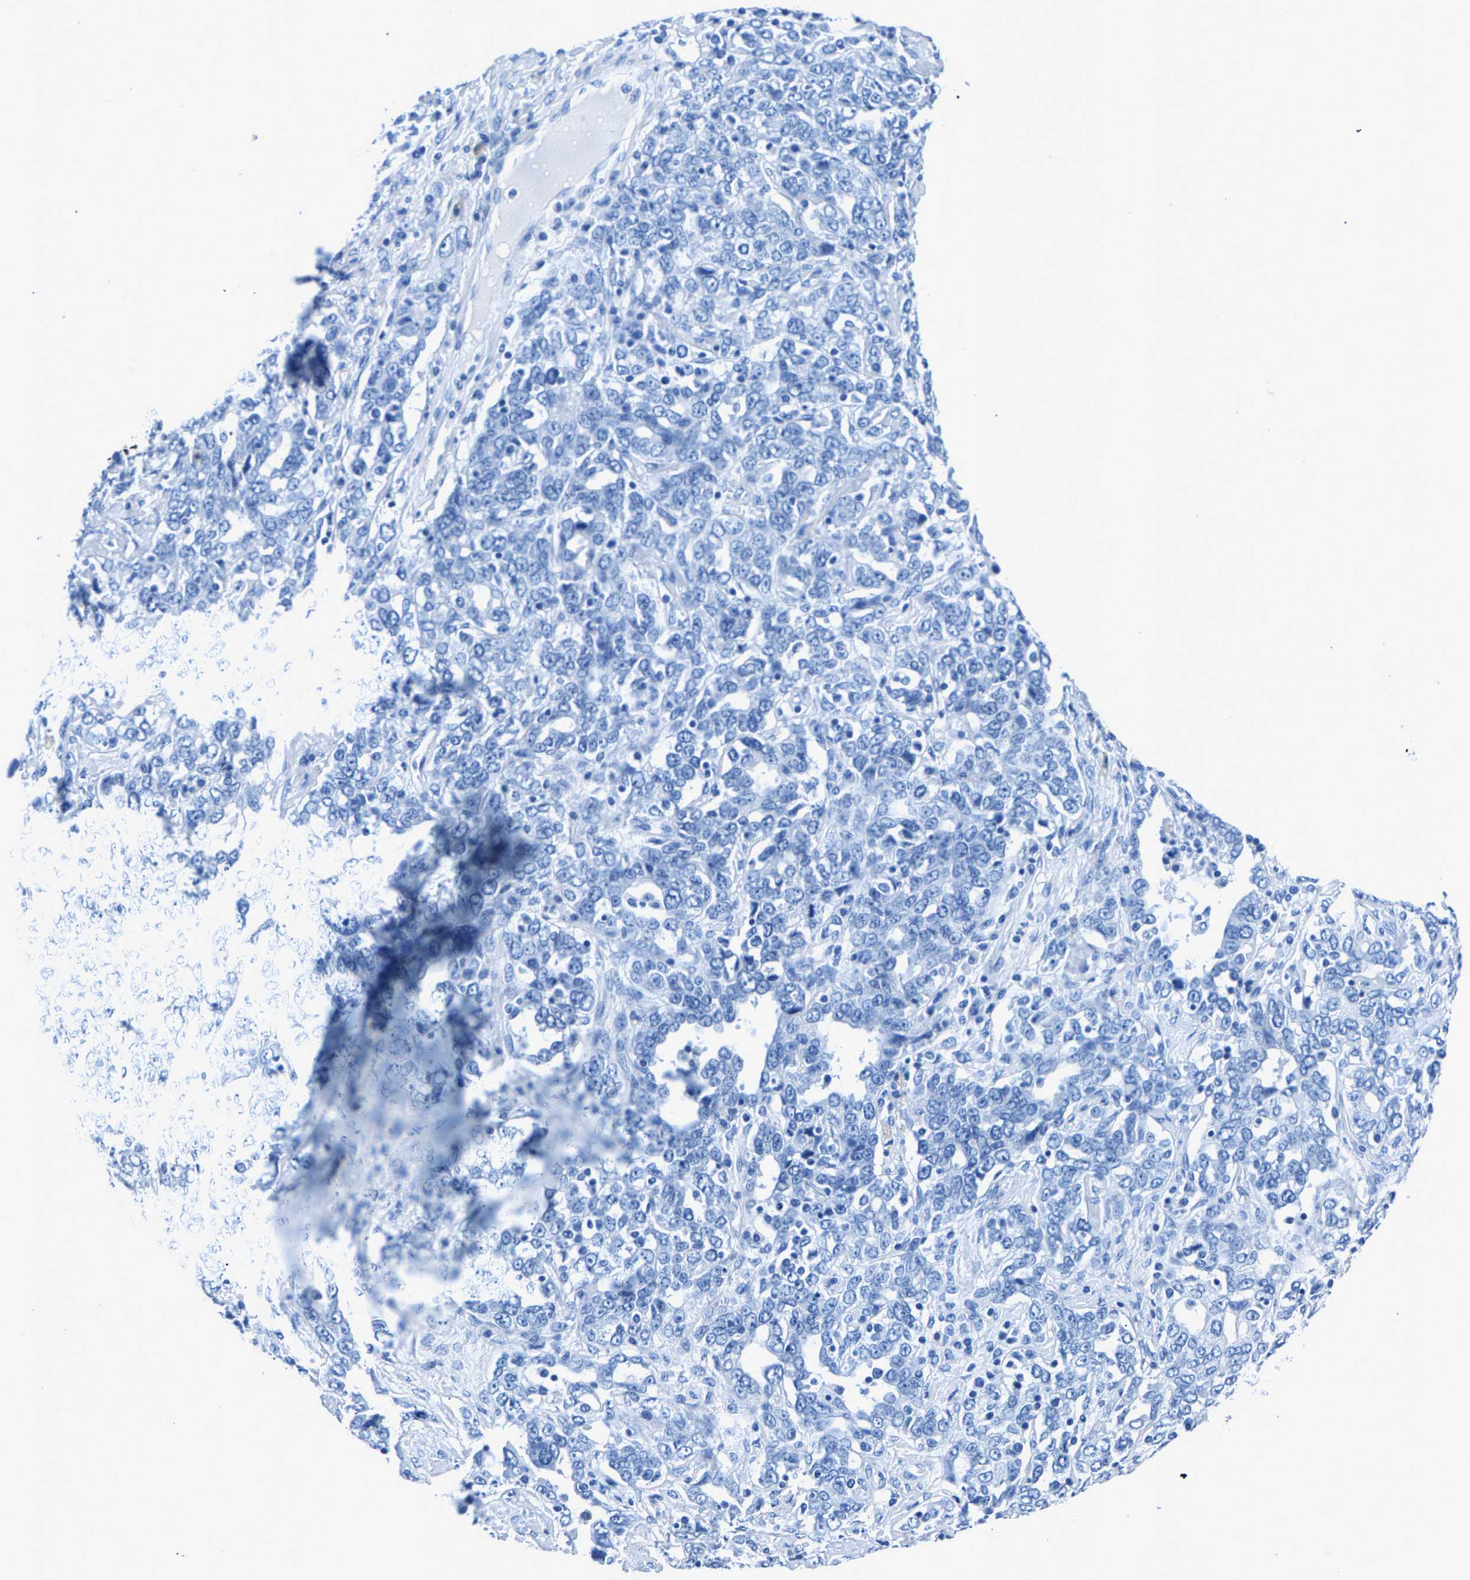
{"staining": {"intensity": "negative", "quantity": "none", "location": "none"}, "tissue": "ovarian cancer", "cell_type": "Tumor cells", "image_type": "cancer", "snomed": [{"axis": "morphology", "description": "Carcinoma, endometroid"}, {"axis": "topography", "description": "Ovary"}], "caption": "Tumor cells are negative for brown protein staining in ovarian cancer.", "gene": "CPS1", "patient": {"sex": "female", "age": 62}}